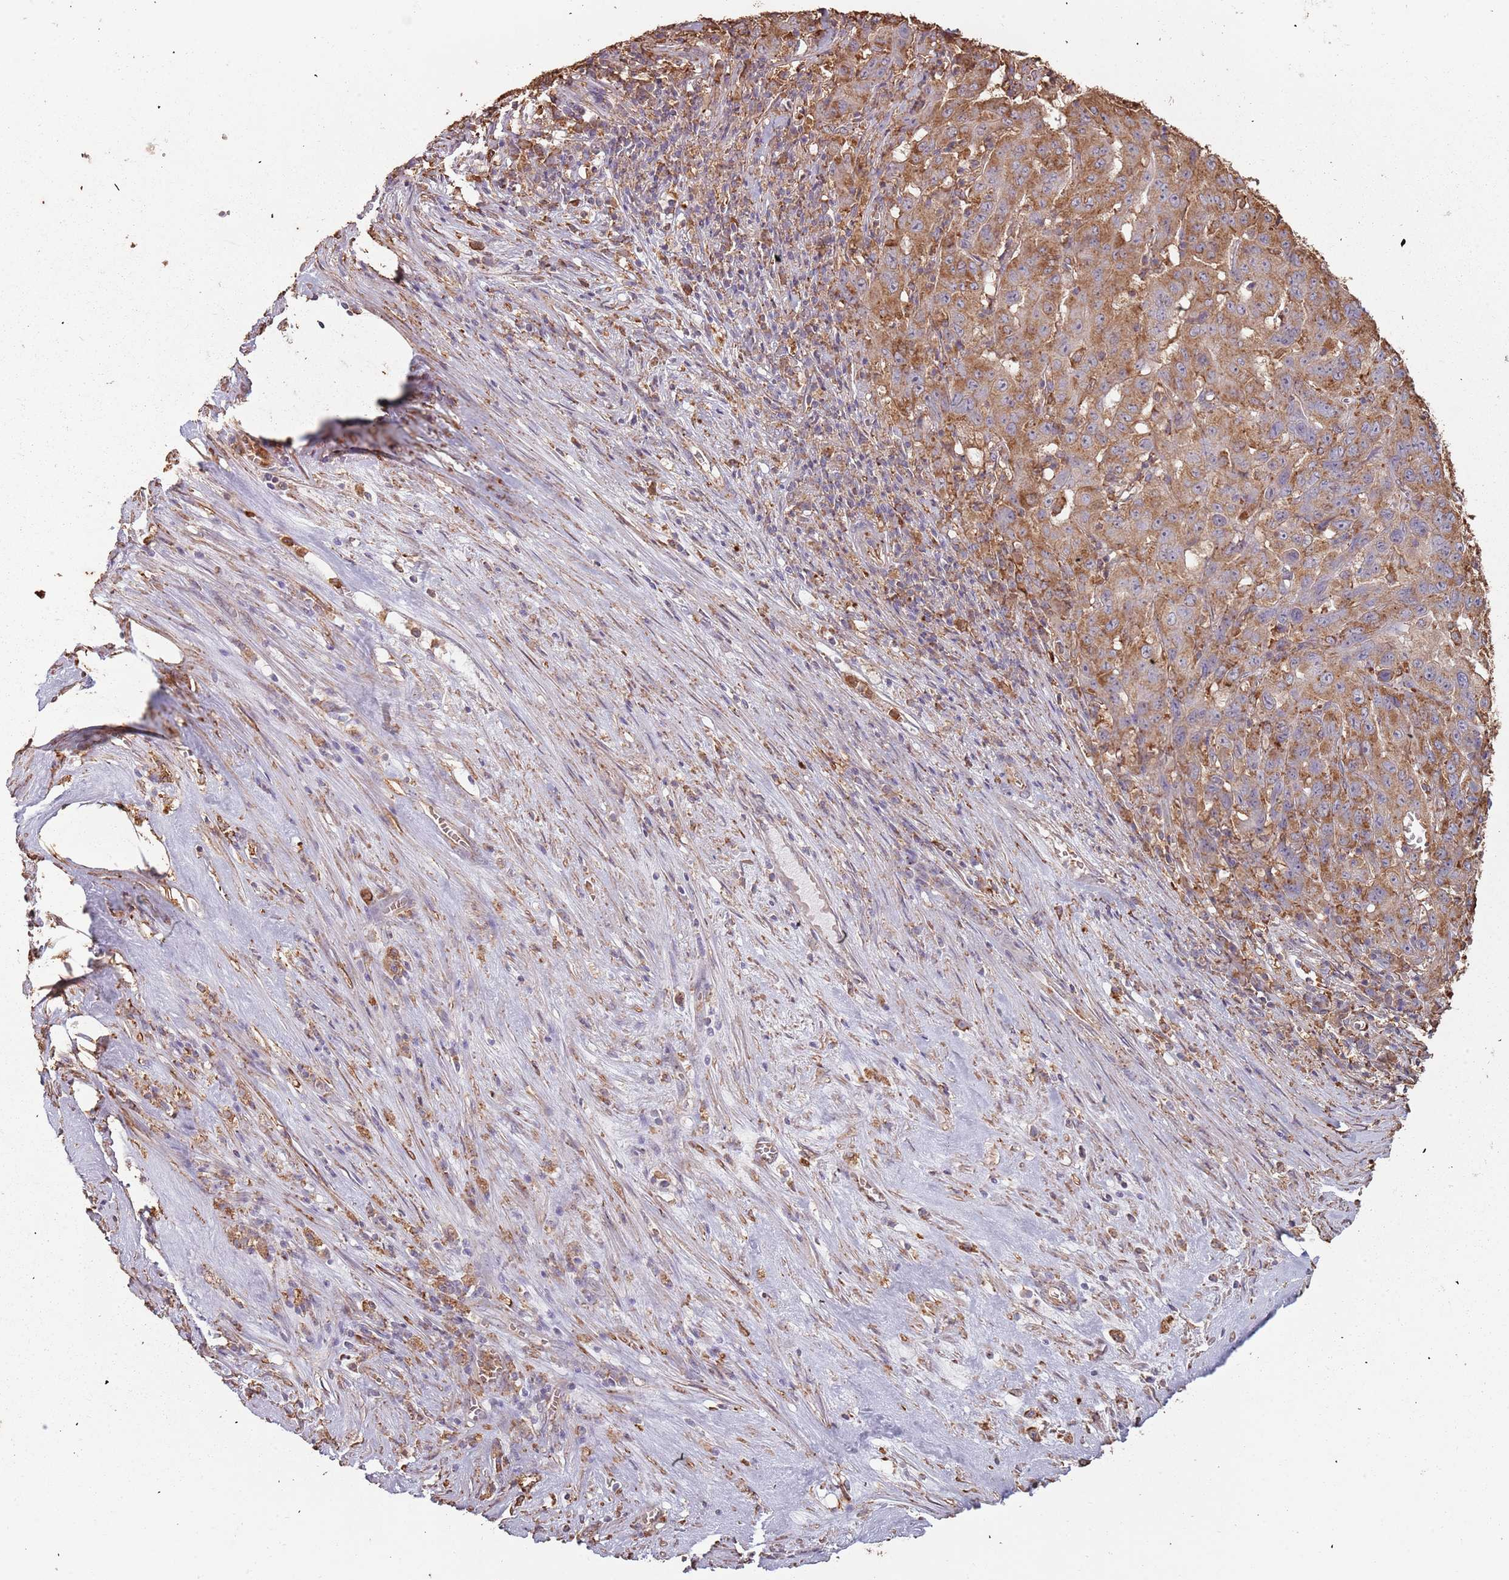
{"staining": {"intensity": "moderate", "quantity": ">75%", "location": "cytoplasmic/membranous"}, "tissue": "pancreatic cancer", "cell_type": "Tumor cells", "image_type": "cancer", "snomed": [{"axis": "morphology", "description": "Adenocarcinoma, NOS"}, {"axis": "topography", "description": "Pancreas"}], "caption": "Brown immunohistochemical staining in adenocarcinoma (pancreatic) demonstrates moderate cytoplasmic/membranous positivity in approximately >75% of tumor cells.", "gene": "ATOSB", "patient": {"sex": "male", "age": 63}}